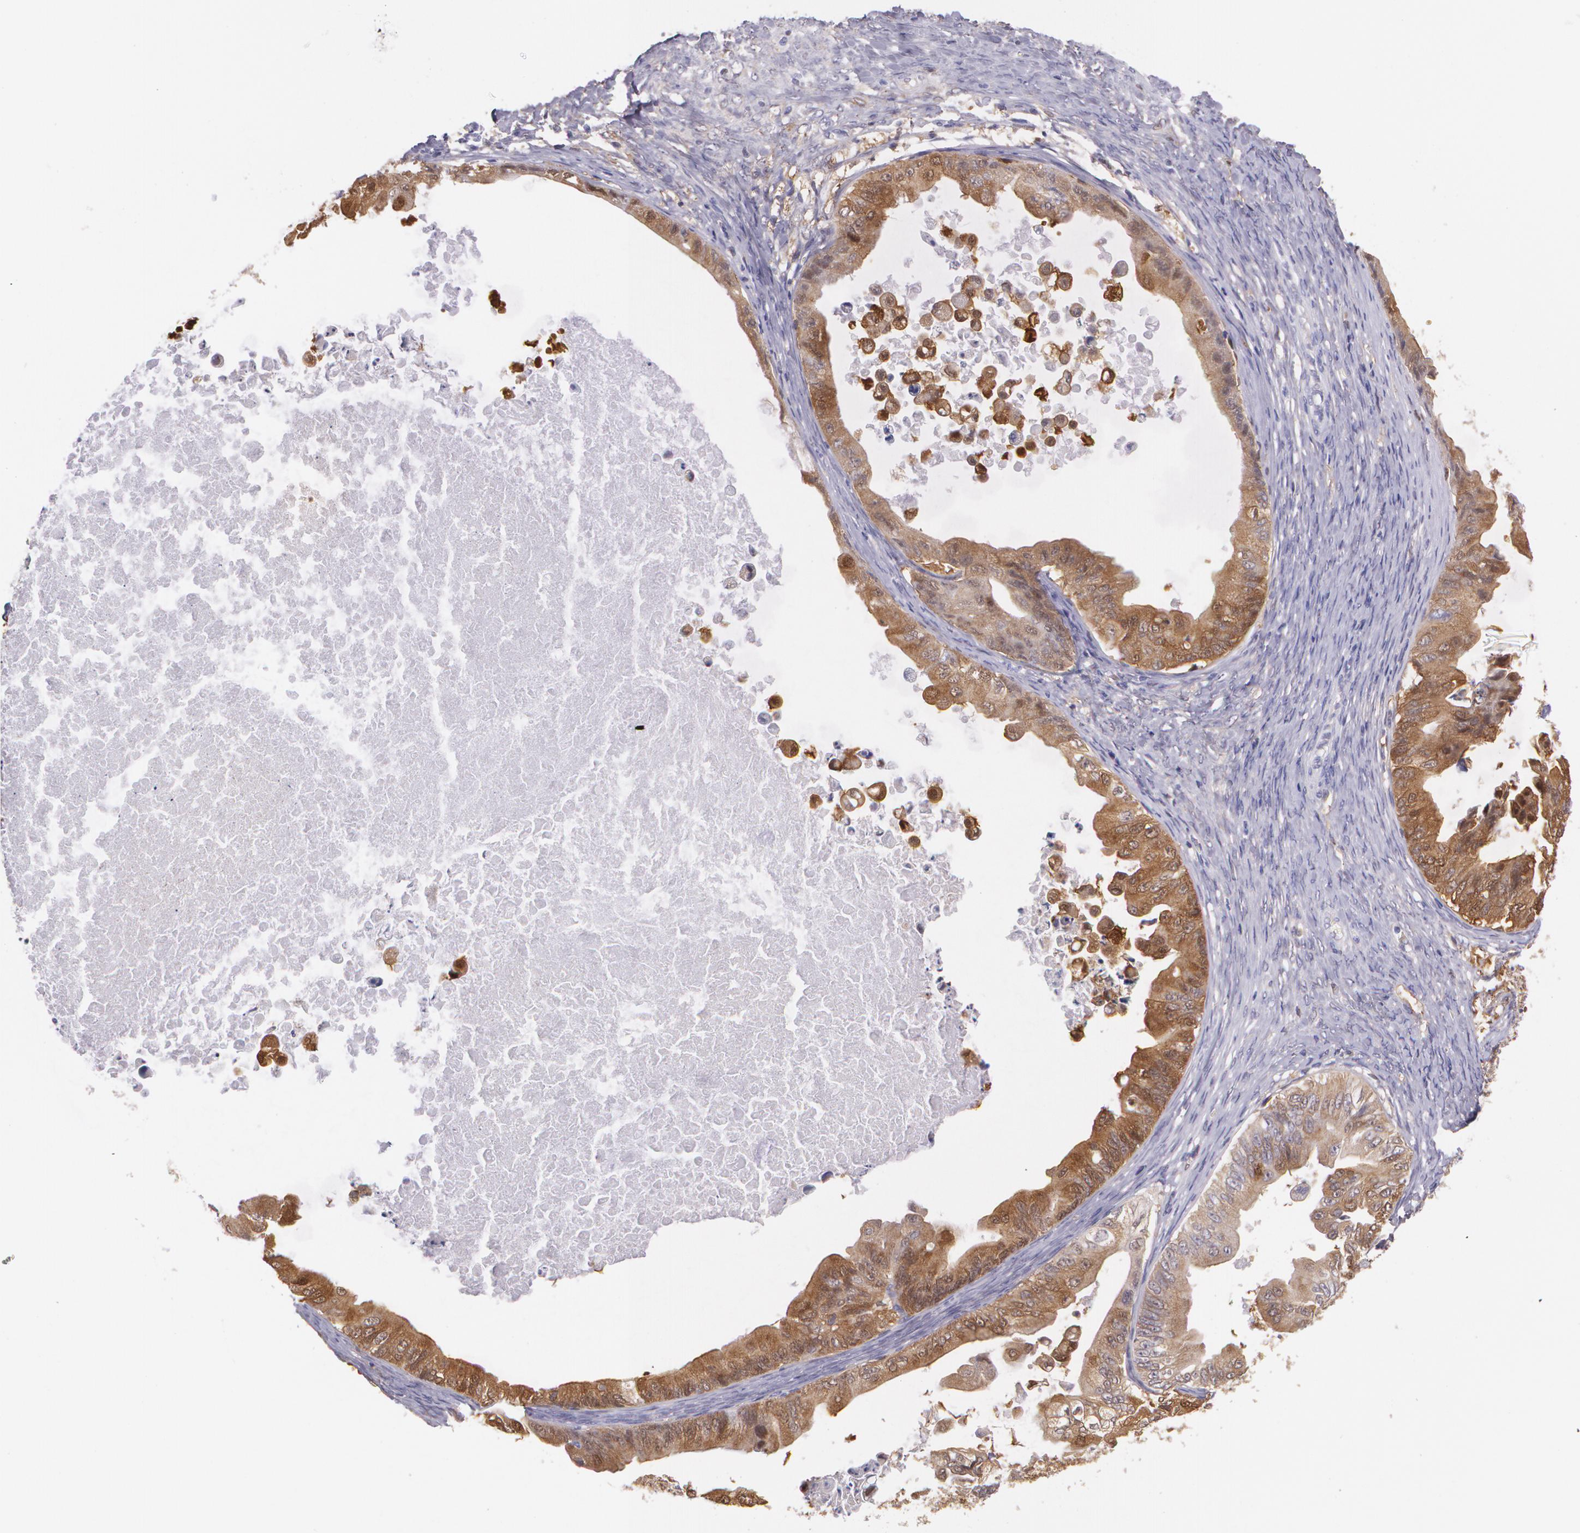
{"staining": {"intensity": "strong", "quantity": ">75%", "location": "cytoplasmic/membranous"}, "tissue": "ovarian cancer", "cell_type": "Tumor cells", "image_type": "cancer", "snomed": [{"axis": "morphology", "description": "Cystadenocarcinoma, mucinous, NOS"}, {"axis": "topography", "description": "Ovary"}], "caption": "Mucinous cystadenocarcinoma (ovarian) stained for a protein (brown) displays strong cytoplasmic/membranous positive expression in approximately >75% of tumor cells.", "gene": "HSPH1", "patient": {"sex": "female", "age": 37}}